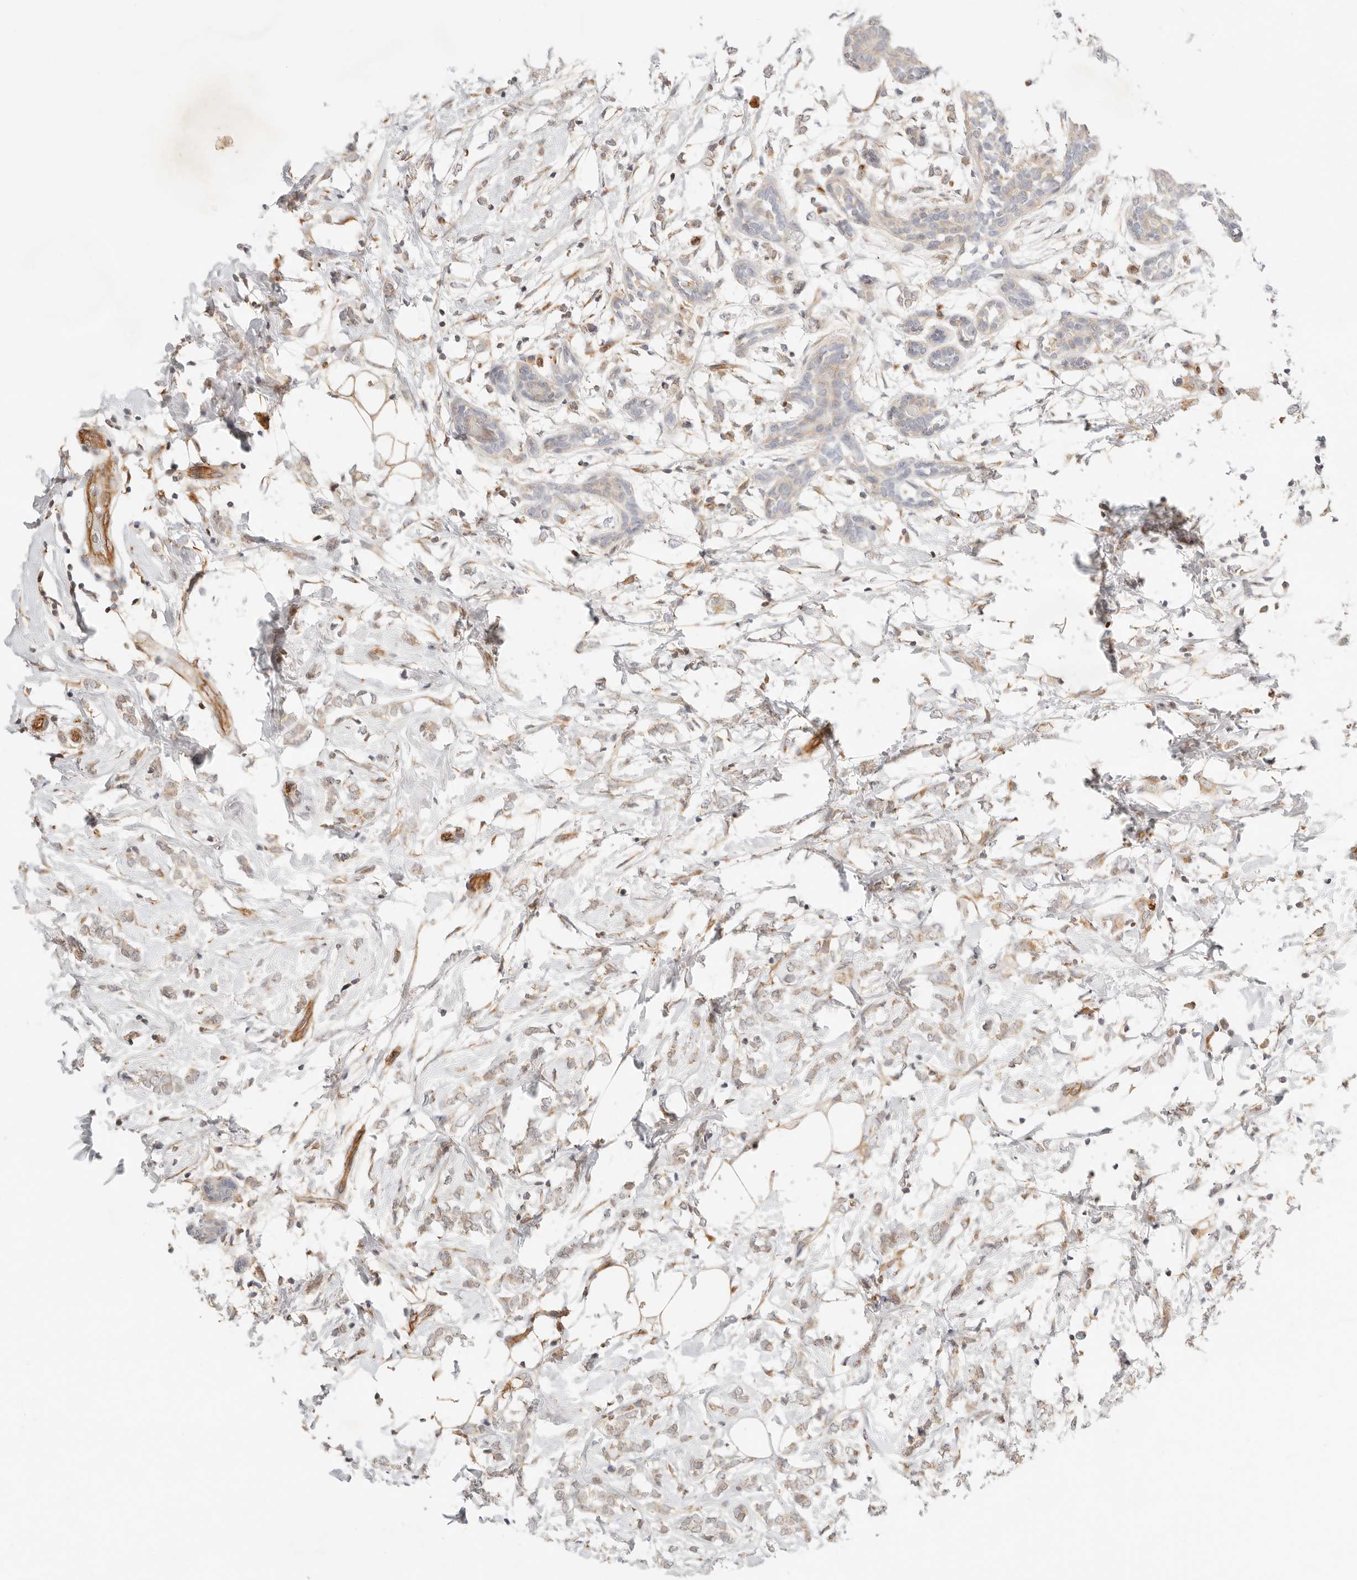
{"staining": {"intensity": "weak", "quantity": "25%-75%", "location": "cytoplasmic/membranous"}, "tissue": "breast cancer", "cell_type": "Tumor cells", "image_type": "cancer", "snomed": [{"axis": "morphology", "description": "Normal tissue, NOS"}, {"axis": "morphology", "description": "Lobular carcinoma"}, {"axis": "topography", "description": "Breast"}], "caption": "Protein expression analysis of human breast cancer (lobular carcinoma) reveals weak cytoplasmic/membranous positivity in approximately 25%-75% of tumor cells.", "gene": "ZC3H11A", "patient": {"sex": "female", "age": 47}}